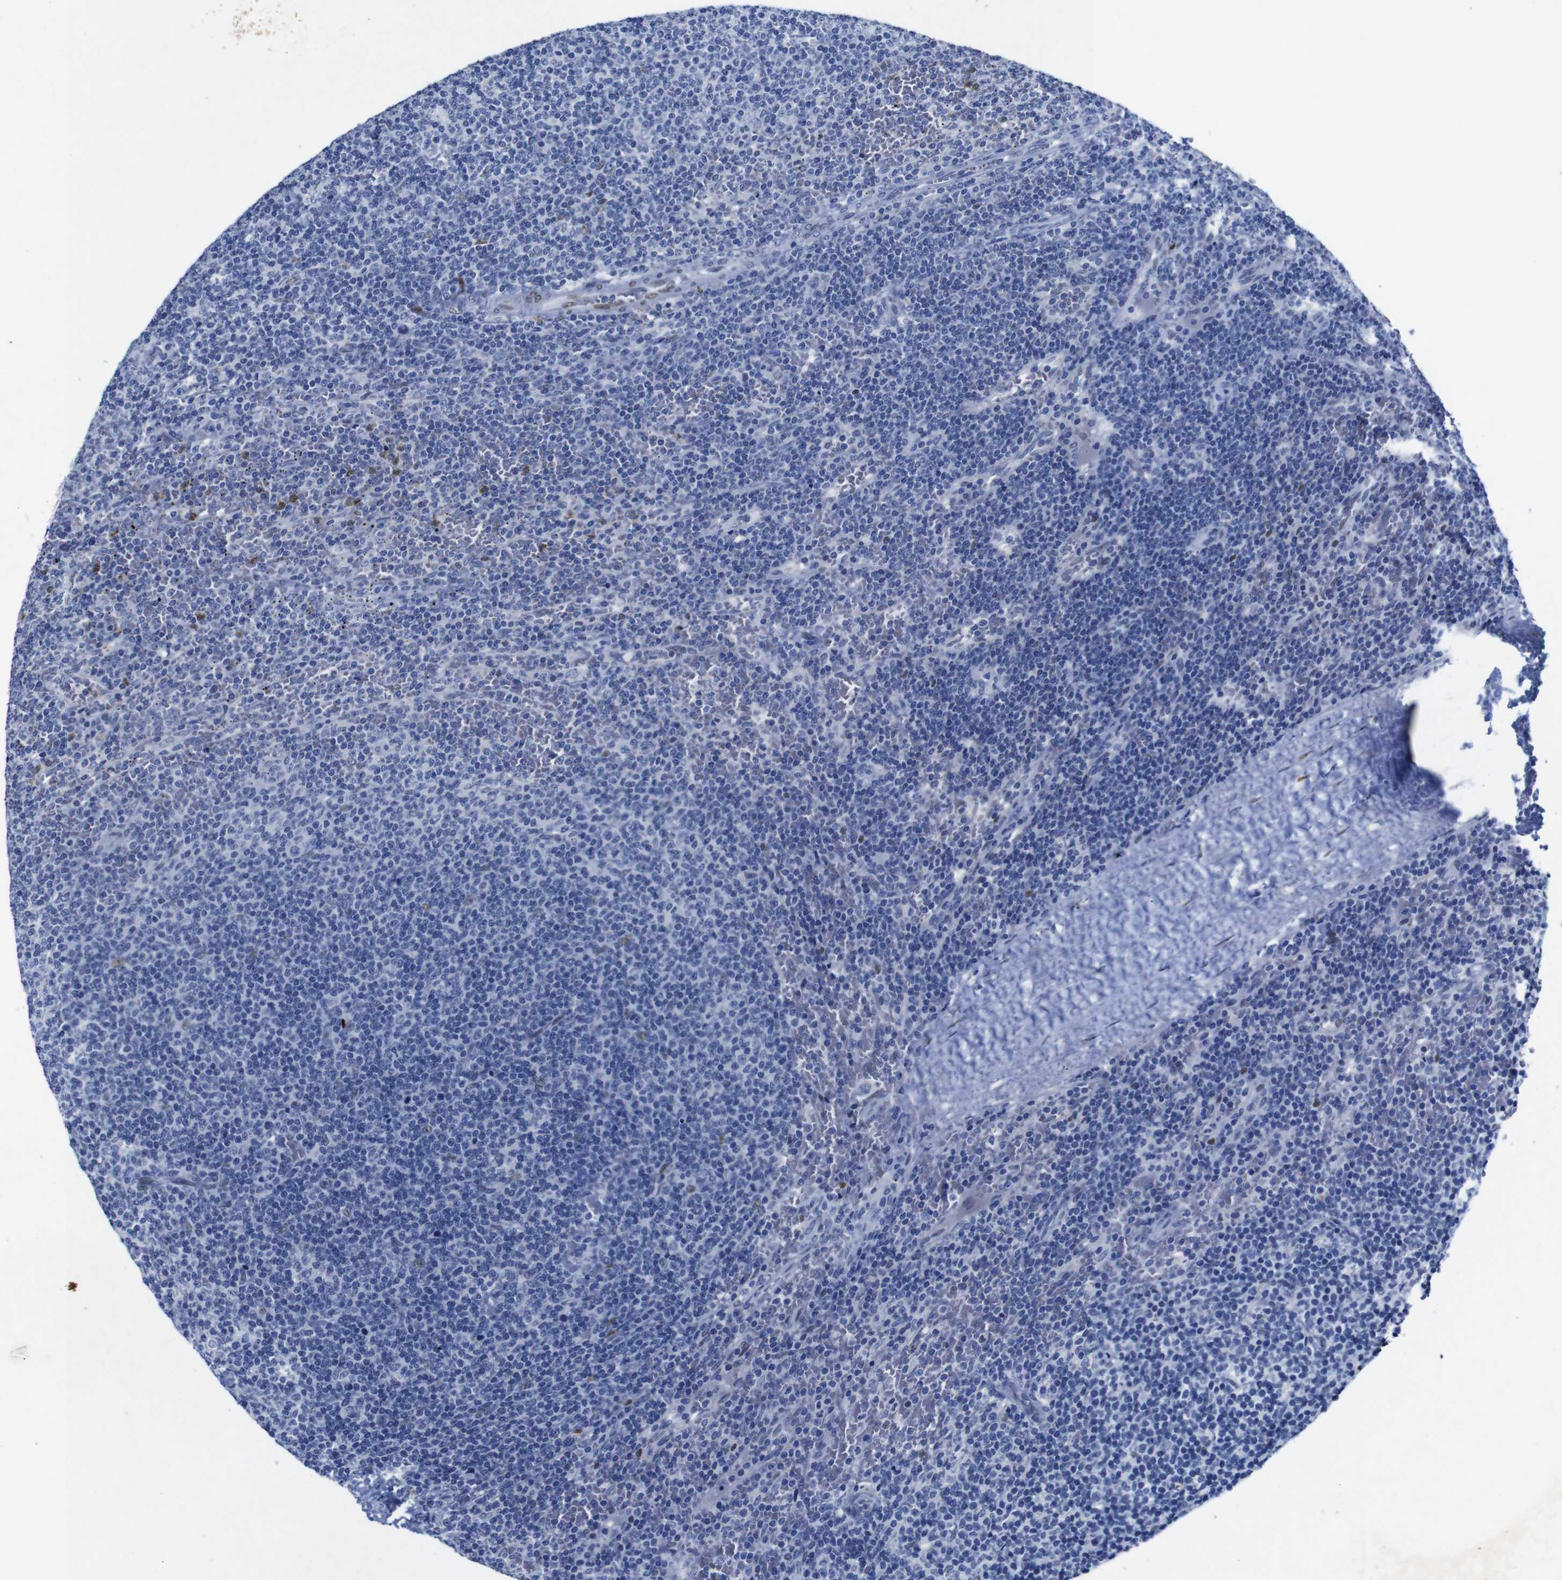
{"staining": {"intensity": "negative", "quantity": "none", "location": "none"}, "tissue": "lymphoma", "cell_type": "Tumor cells", "image_type": "cancer", "snomed": [{"axis": "morphology", "description": "Malignant lymphoma, non-Hodgkin's type, Low grade"}, {"axis": "topography", "description": "Spleen"}], "caption": "The micrograph demonstrates no significant expression in tumor cells of low-grade malignant lymphoma, non-Hodgkin's type.", "gene": "FOSL2", "patient": {"sex": "female", "age": 50}}